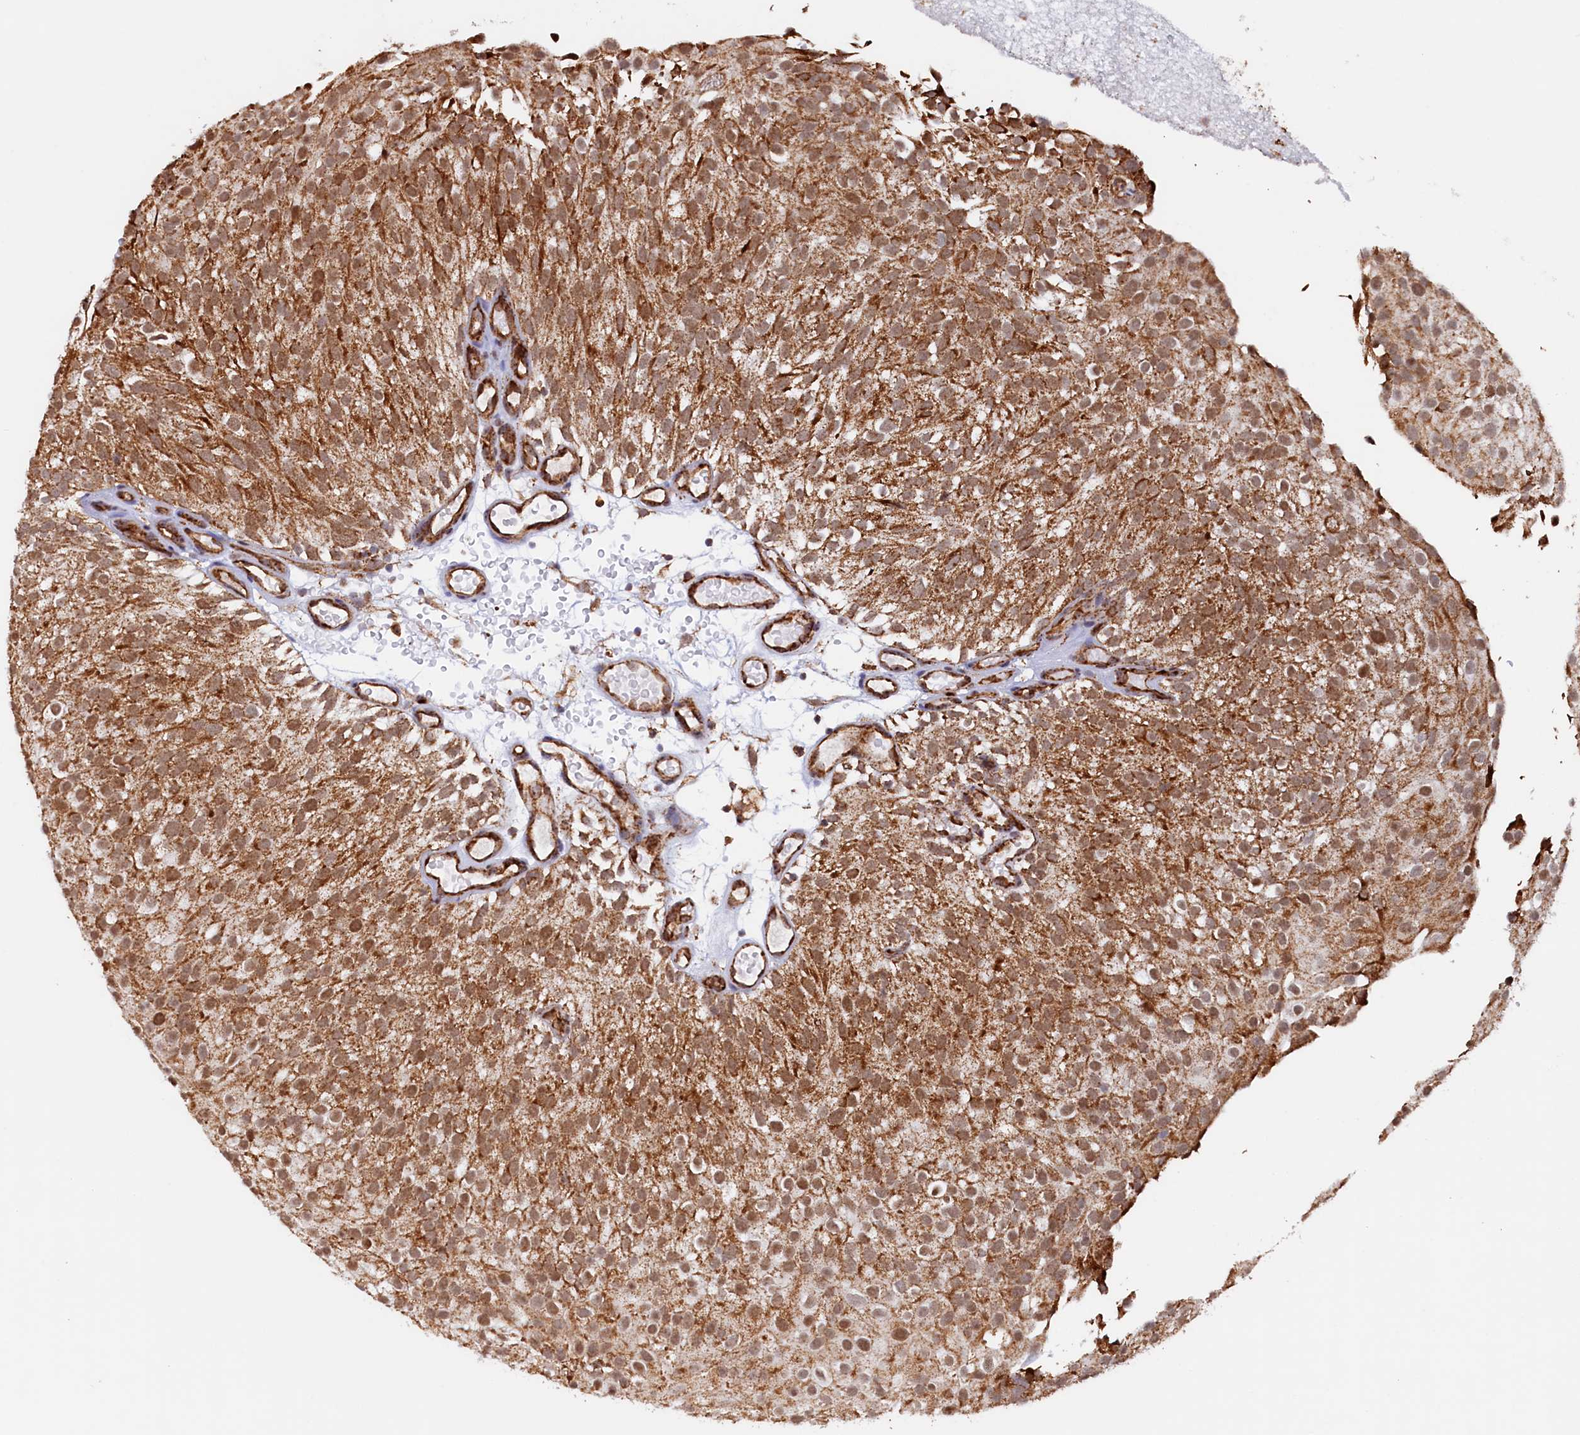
{"staining": {"intensity": "moderate", "quantity": ">75%", "location": "cytoplasmic/membranous,nuclear"}, "tissue": "urothelial cancer", "cell_type": "Tumor cells", "image_type": "cancer", "snomed": [{"axis": "morphology", "description": "Urothelial carcinoma, Low grade"}, {"axis": "topography", "description": "Urinary bladder"}], "caption": "Immunohistochemistry (IHC) staining of urothelial carcinoma (low-grade), which shows medium levels of moderate cytoplasmic/membranous and nuclear expression in approximately >75% of tumor cells indicating moderate cytoplasmic/membranous and nuclear protein expression. The staining was performed using DAB (3,3'-diaminobenzidine) (brown) for protein detection and nuclei were counterstained in hematoxylin (blue).", "gene": "UBE3B", "patient": {"sex": "male", "age": 78}}